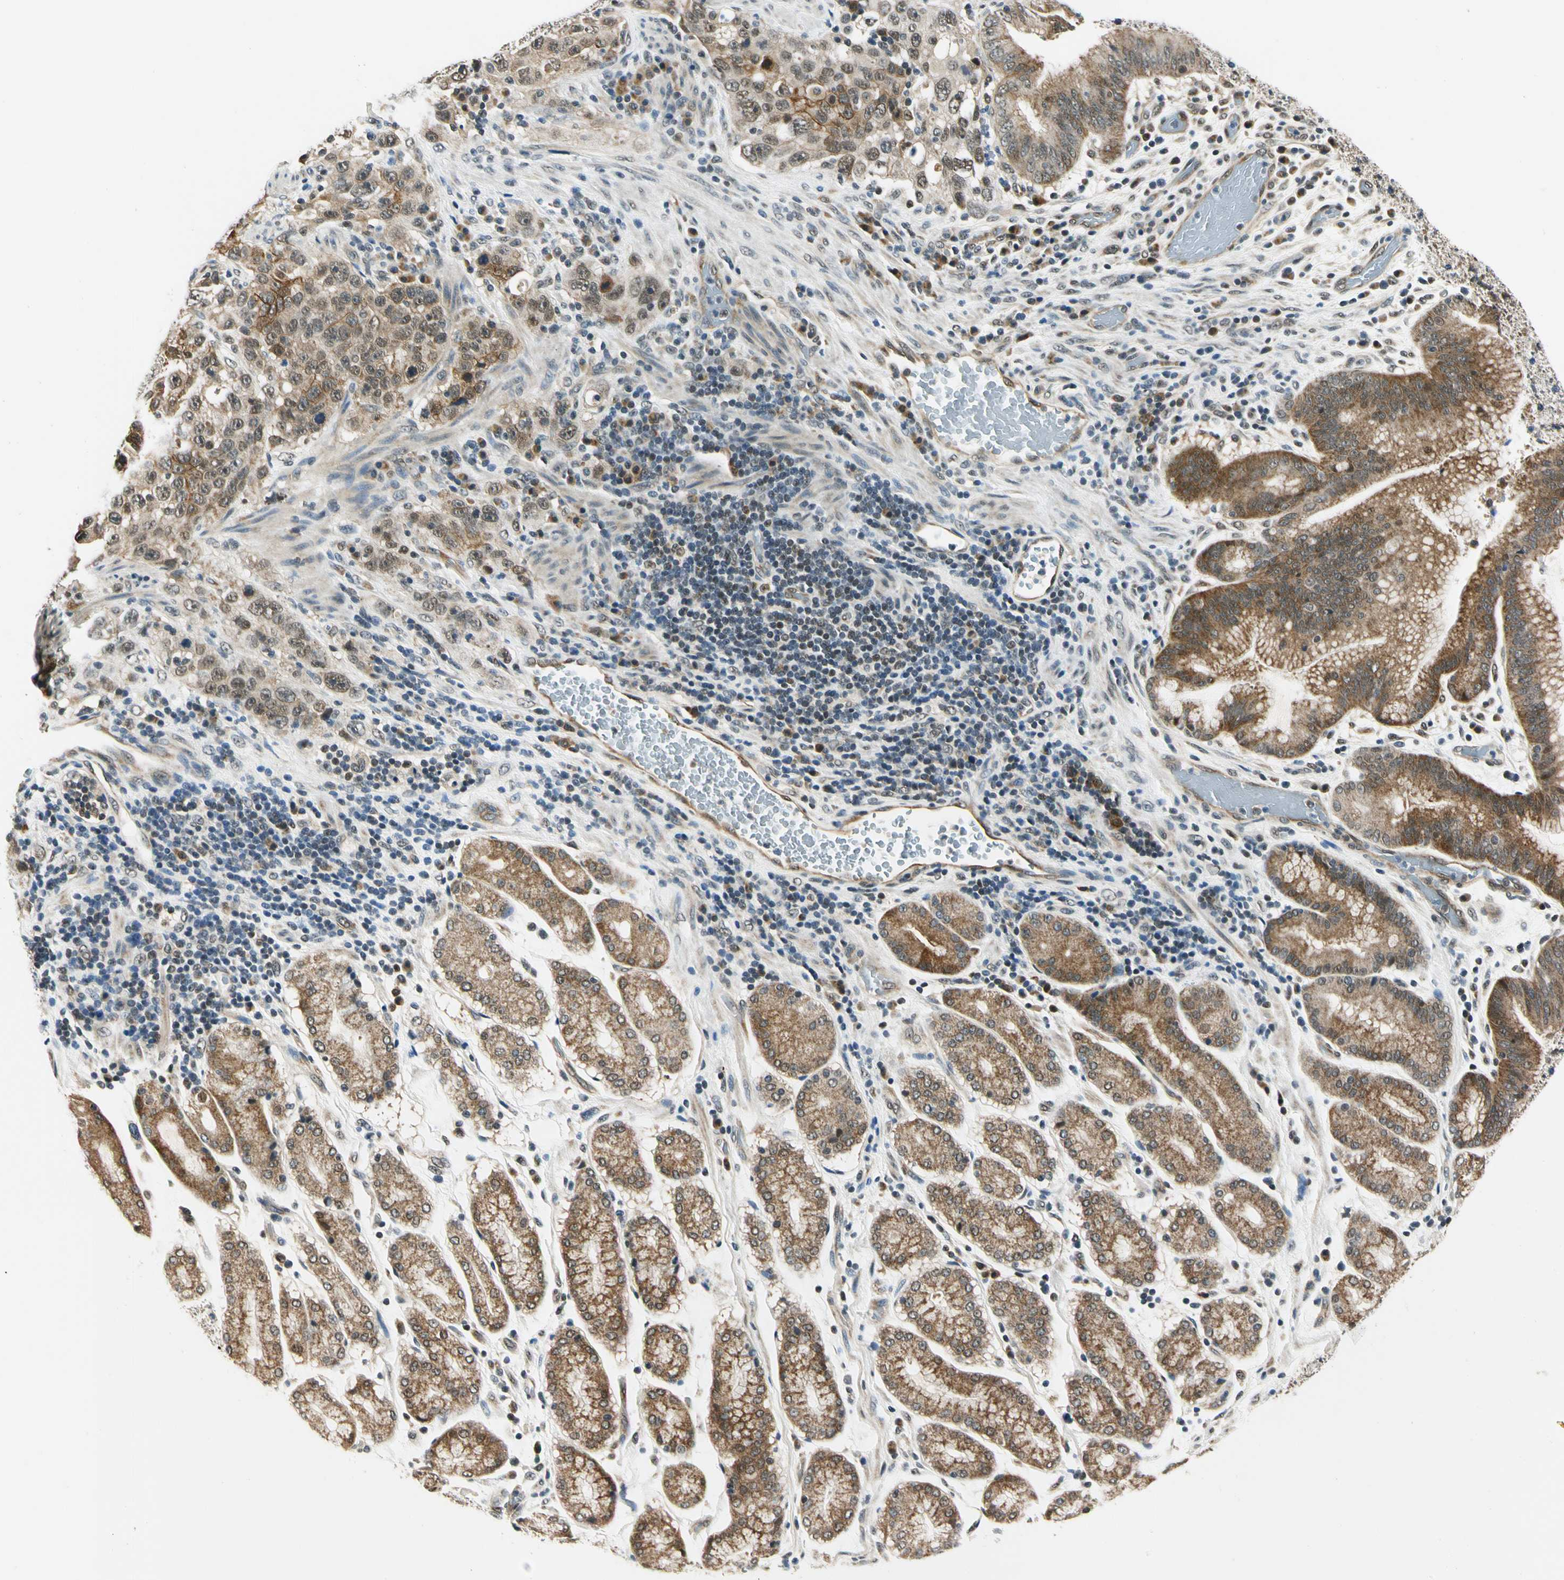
{"staining": {"intensity": "moderate", "quantity": "25%-75%", "location": "cytoplasmic/membranous"}, "tissue": "stomach cancer", "cell_type": "Tumor cells", "image_type": "cancer", "snomed": [{"axis": "morphology", "description": "Normal tissue, NOS"}, {"axis": "morphology", "description": "Adenocarcinoma, NOS"}, {"axis": "topography", "description": "Stomach"}], "caption": "Human adenocarcinoma (stomach) stained for a protein (brown) demonstrates moderate cytoplasmic/membranous positive staining in approximately 25%-75% of tumor cells.", "gene": "PDK2", "patient": {"sex": "male", "age": 48}}